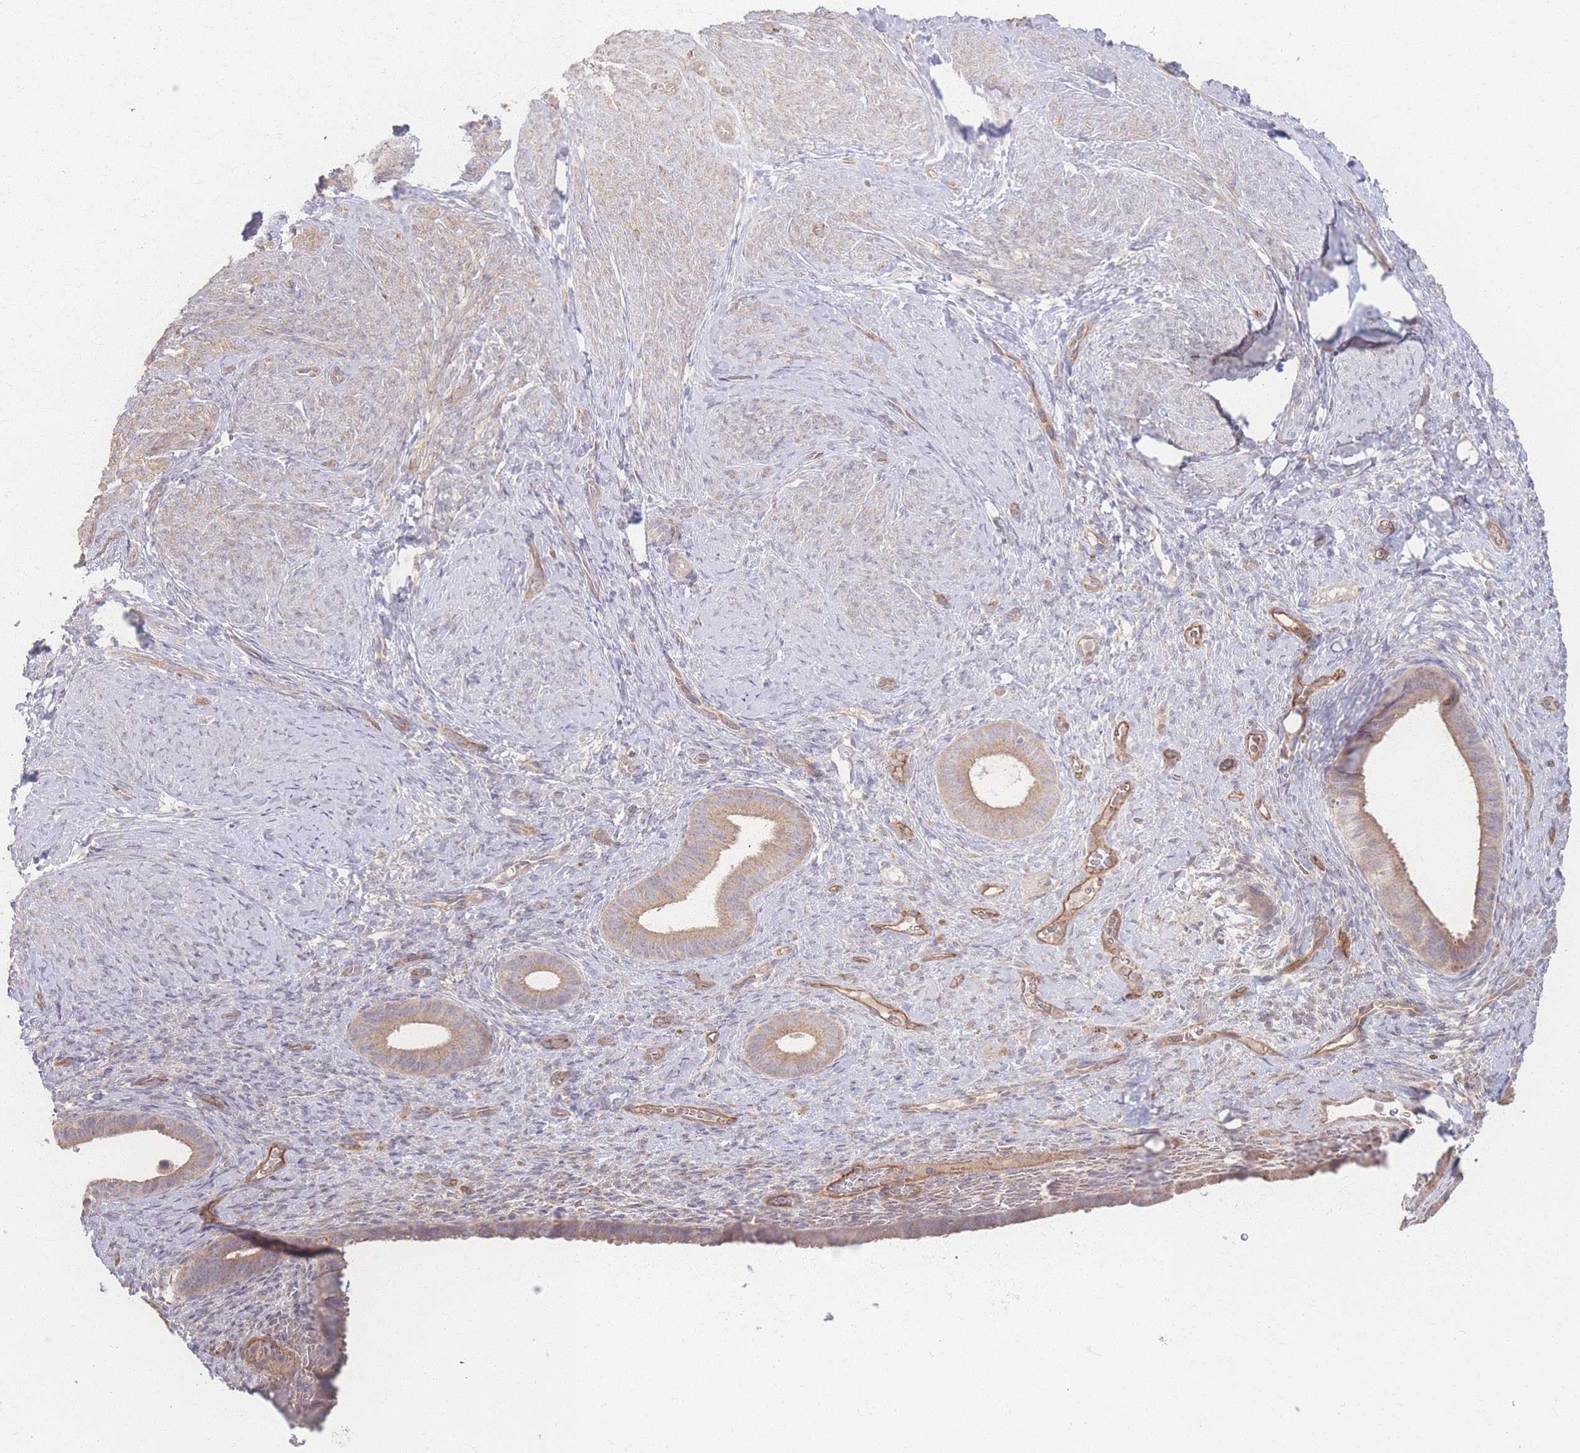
{"staining": {"intensity": "negative", "quantity": "none", "location": "none"}, "tissue": "endometrium", "cell_type": "Cells in endometrial stroma", "image_type": "normal", "snomed": [{"axis": "morphology", "description": "Normal tissue, NOS"}, {"axis": "topography", "description": "Endometrium"}], "caption": "Protein analysis of benign endometrium exhibits no significant staining in cells in endometrial stroma. (Brightfield microscopy of DAB immunohistochemistry at high magnification).", "gene": "INSR", "patient": {"sex": "female", "age": 65}}